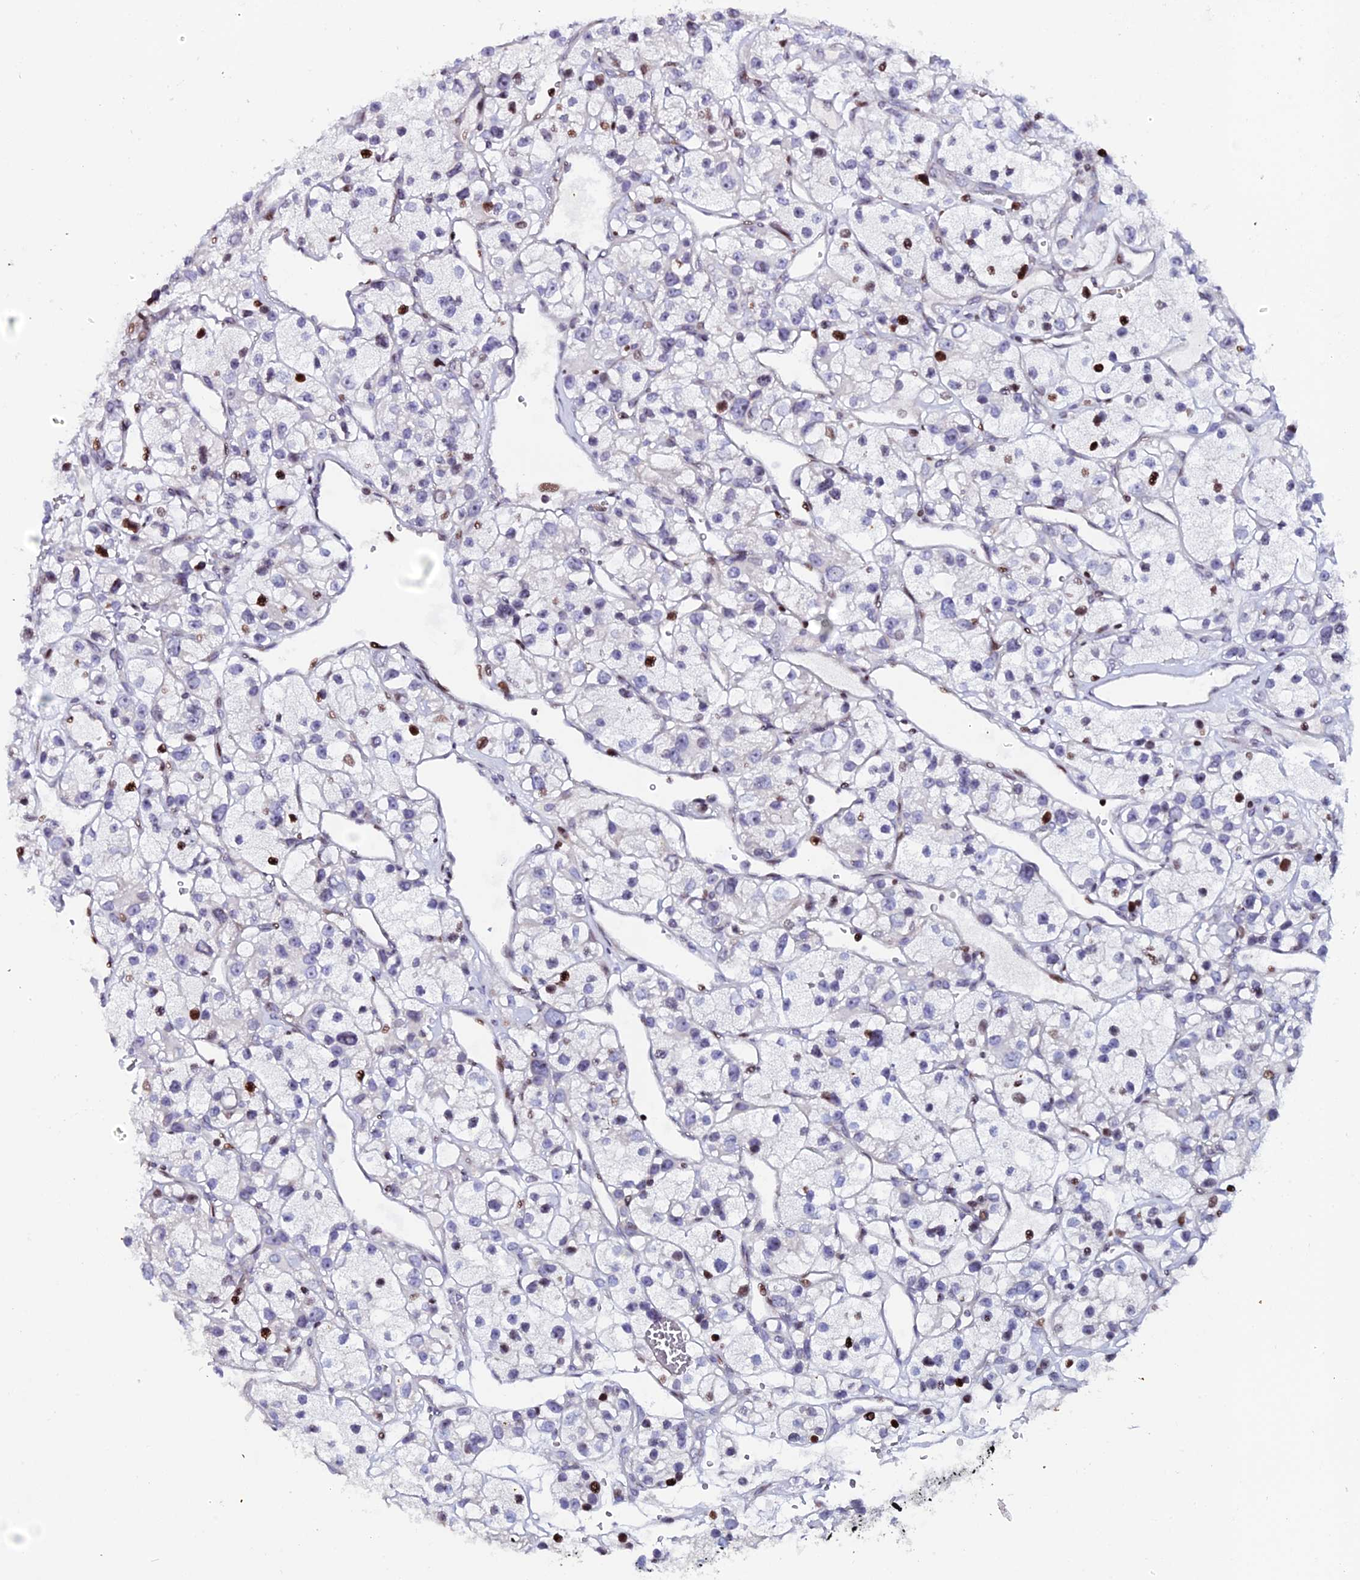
{"staining": {"intensity": "moderate", "quantity": "<25%", "location": "nuclear"}, "tissue": "renal cancer", "cell_type": "Tumor cells", "image_type": "cancer", "snomed": [{"axis": "morphology", "description": "Adenocarcinoma, NOS"}, {"axis": "topography", "description": "Kidney"}], "caption": "Protein analysis of renal cancer (adenocarcinoma) tissue displays moderate nuclear expression in approximately <25% of tumor cells.", "gene": "MYNN", "patient": {"sex": "female", "age": 57}}